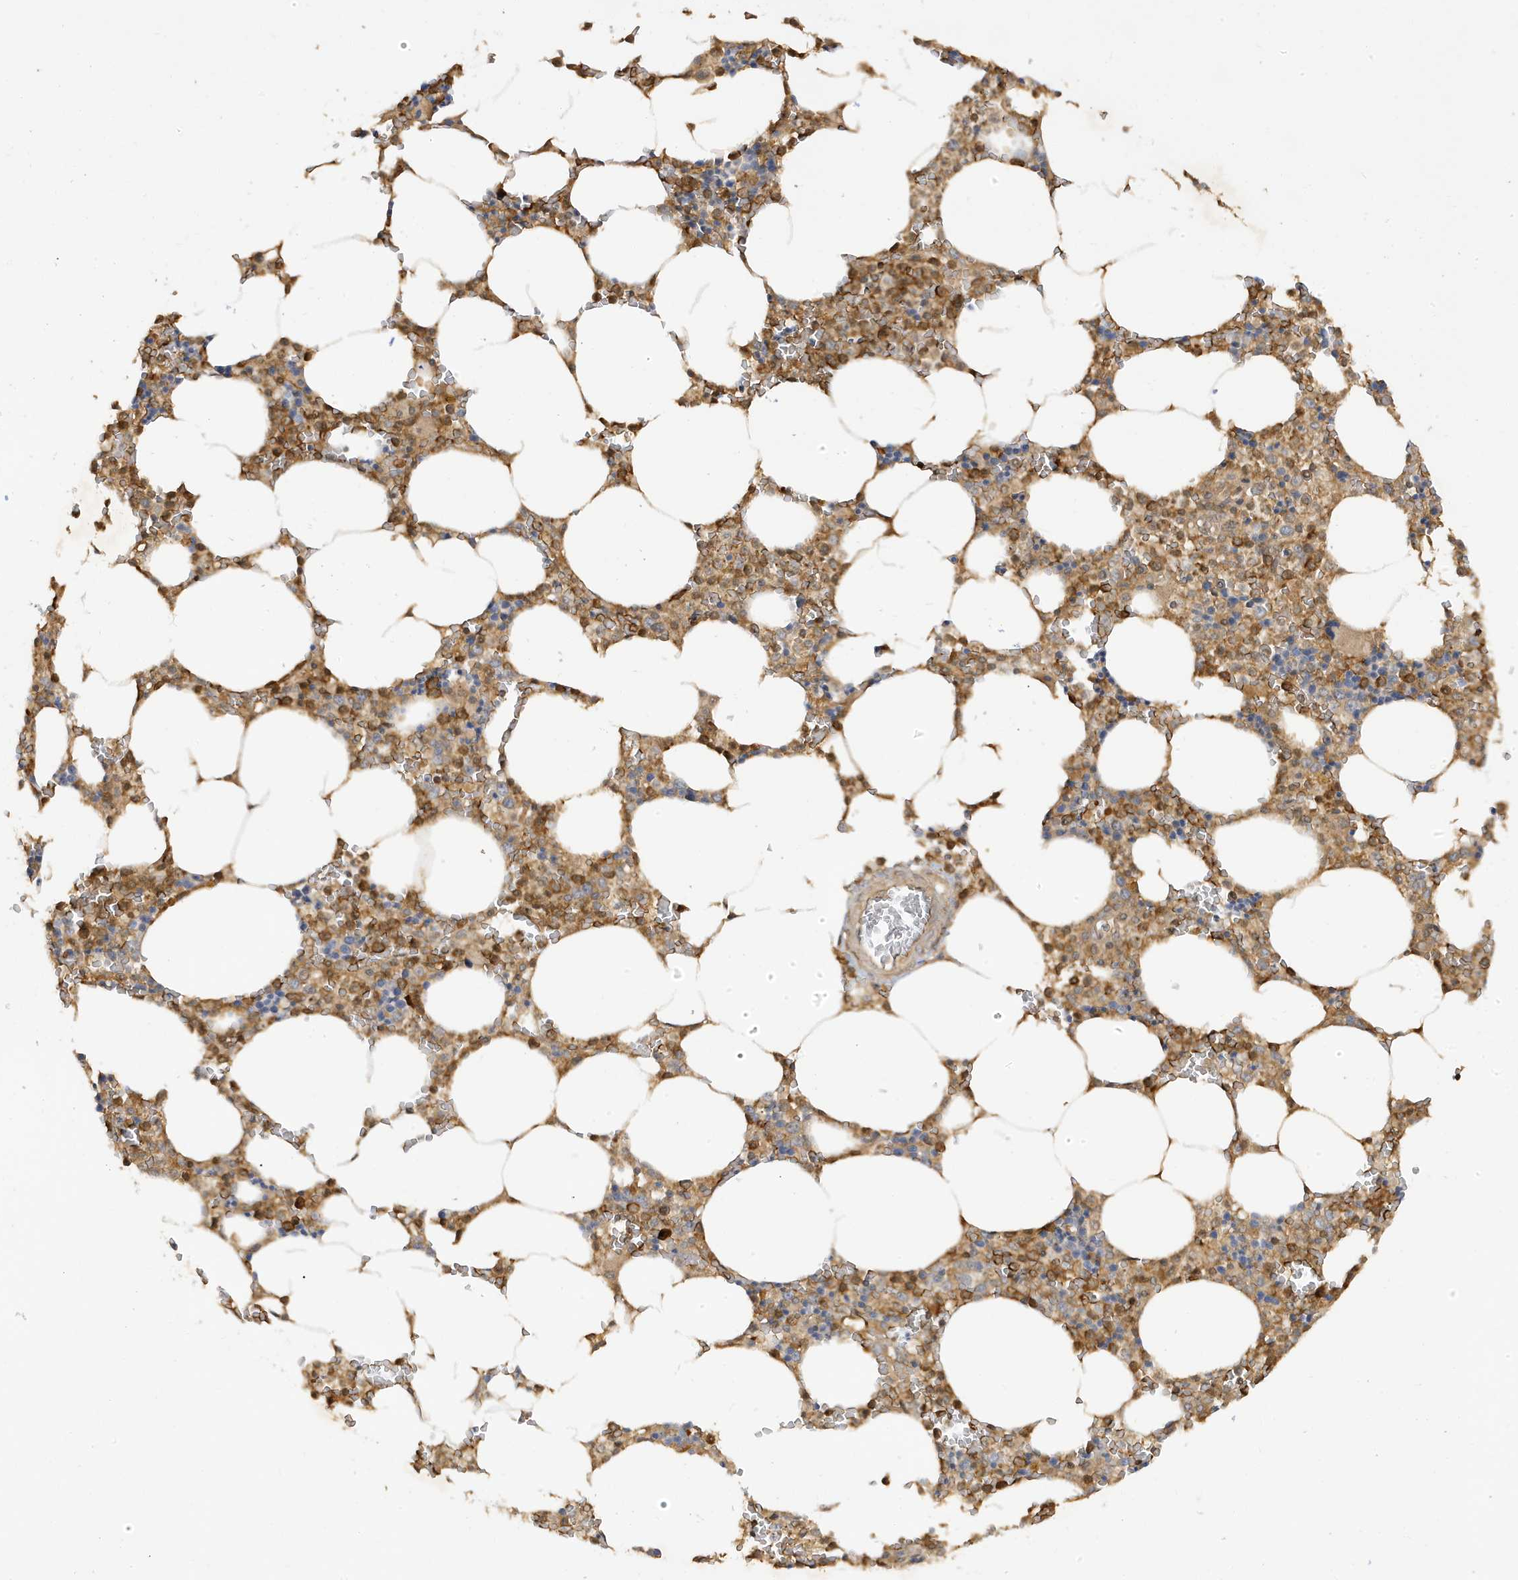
{"staining": {"intensity": "moderate", "quantity": "25%-75%", "location": "cytoplasmic/membranous"}, "tissue": "bone marrow", "cell_type": "Hematopoietic cells", "image_type": "normal", "snomed": [{"axis": "morphology", "description": "Normal tissue, NOS"}, {"axis": "topography", "description": "Bone marrow"}], "caption": "Protein staining shows moderate cytoplasmic/membranous staining in about 25%-75% of hematopoietic cells in normal bone marrow. Using DAB (brown) and hematoxylin (blue) stains, captured at high magnification using brightfield microscopy.", "gene": "TAB3", "patient": {"sex": "male", "age": 70}}